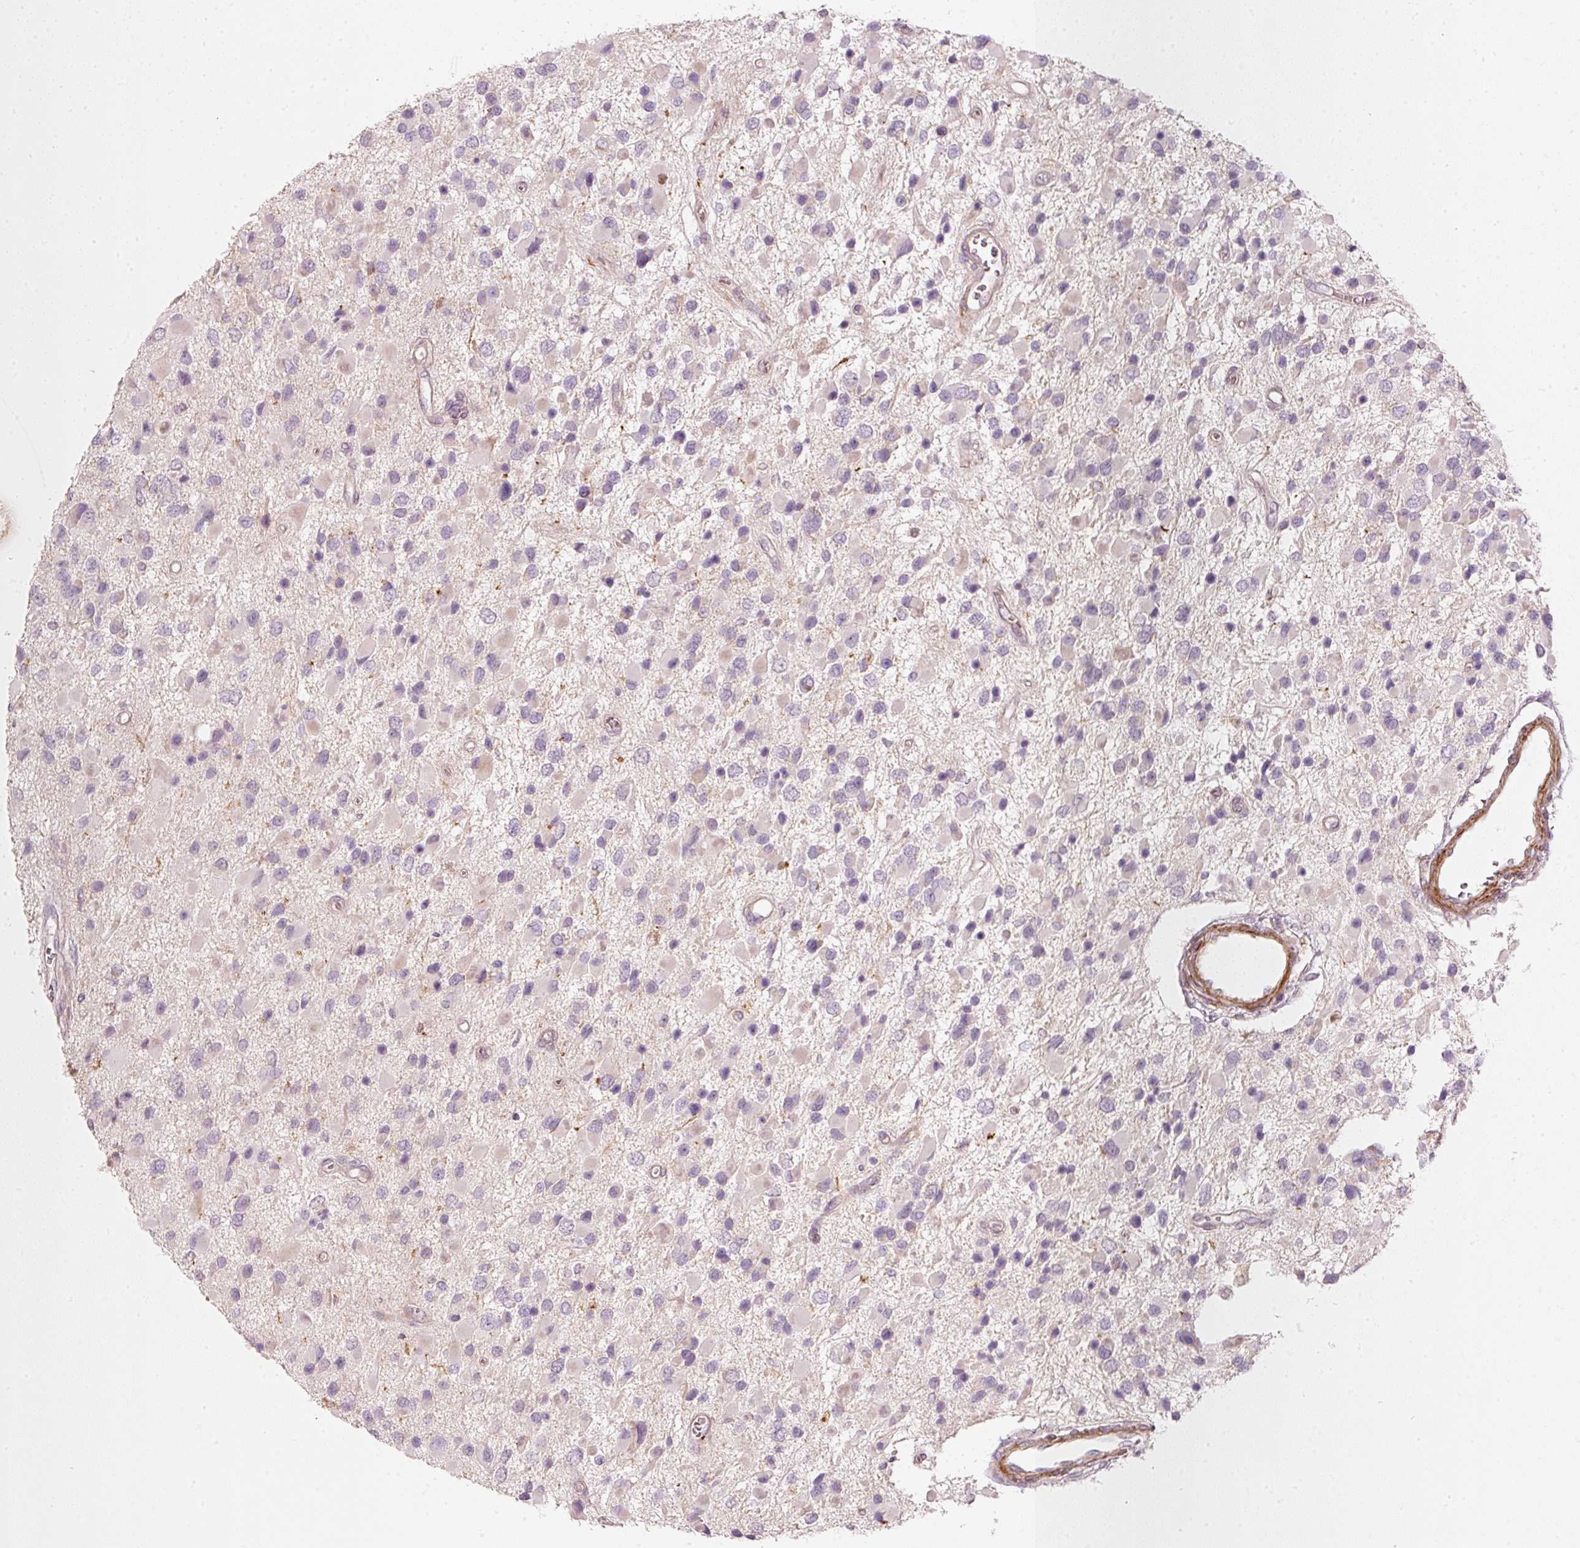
{"staining": {"intensity": "negative", "quantity": "none", "location": "none"}, "tissue": "glioma", "cell_type": "Tumor cells", "image_type": "cancer", "snomed": [{"axis": "morphology", "description": "Glioma, malignant, High grade"}, {"axis": "topography", "description": "Brain"}], "caption": "DAB immunohistochemical staining of high-grade glioma (malignant) exhibits no significant expression in tumor cells.", "gene": "KCNQ1", "patient": {"sex": "male", "age": 53}}